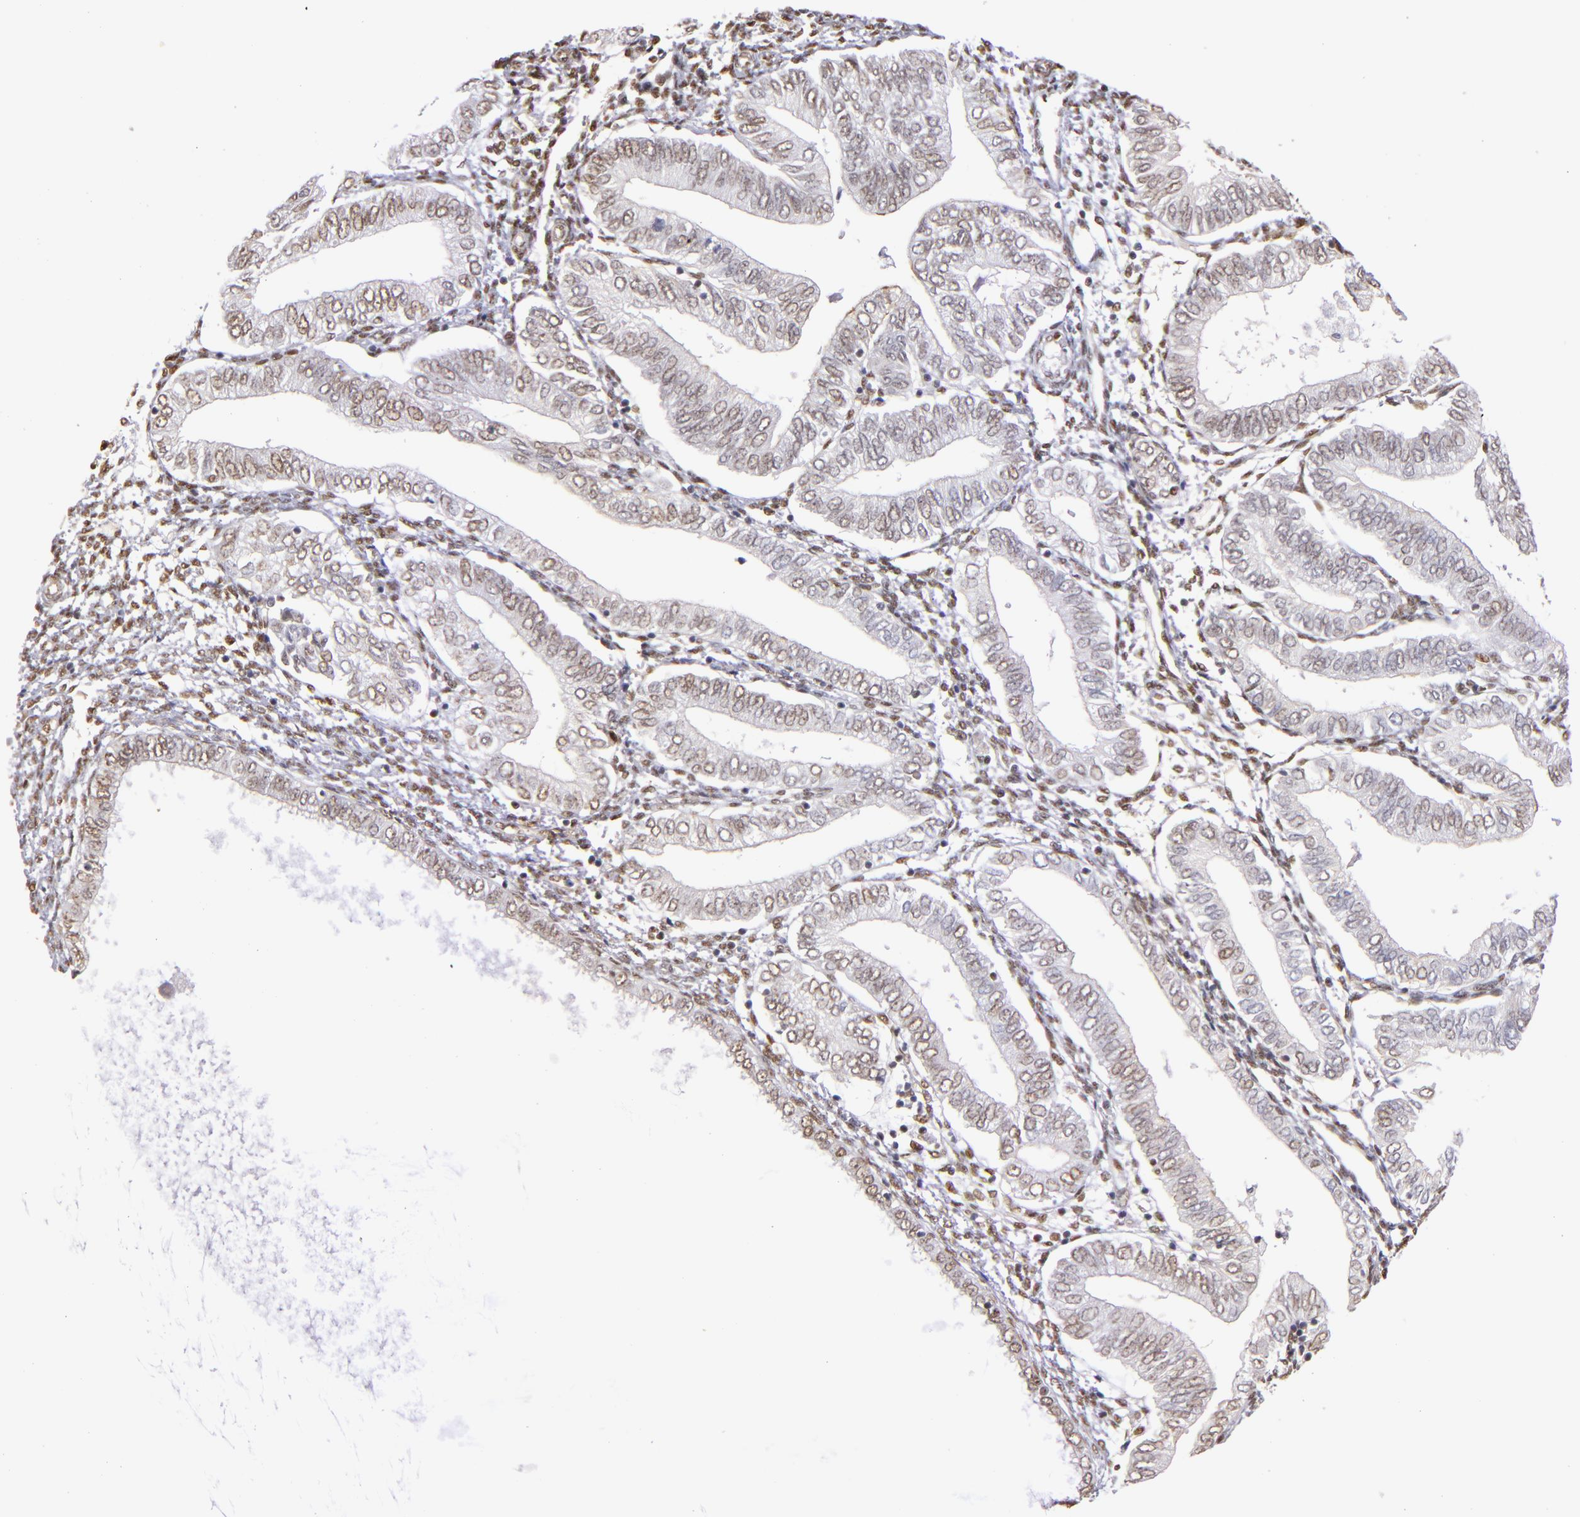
{"staining": {"intensity": "weak", "quantity": "25%-75%", "location": "nuclear"}, "tissue": "endometrial cancer", "cell_type": "Tumor cells", "image_type": "cancer", "snomed": [{"axis": "morphology", "description": "Adenocarcinoma, NOS"}, {"axis": "topography", "description": "Endometrium"}], "caption": "Immunohistochemical staining of human endometrial adenocarcinoma reveals low levels of weak nuclear positivity in about 25%-75% of tumor cells. Using DAB (3,3'-diaminobenzidine) (brown) and hematoxylin (blue) stains, captured at high magnification using brightfield microscopy.", "gene": "NCOR2", "patient": {"sex": "female", "age": 51}}